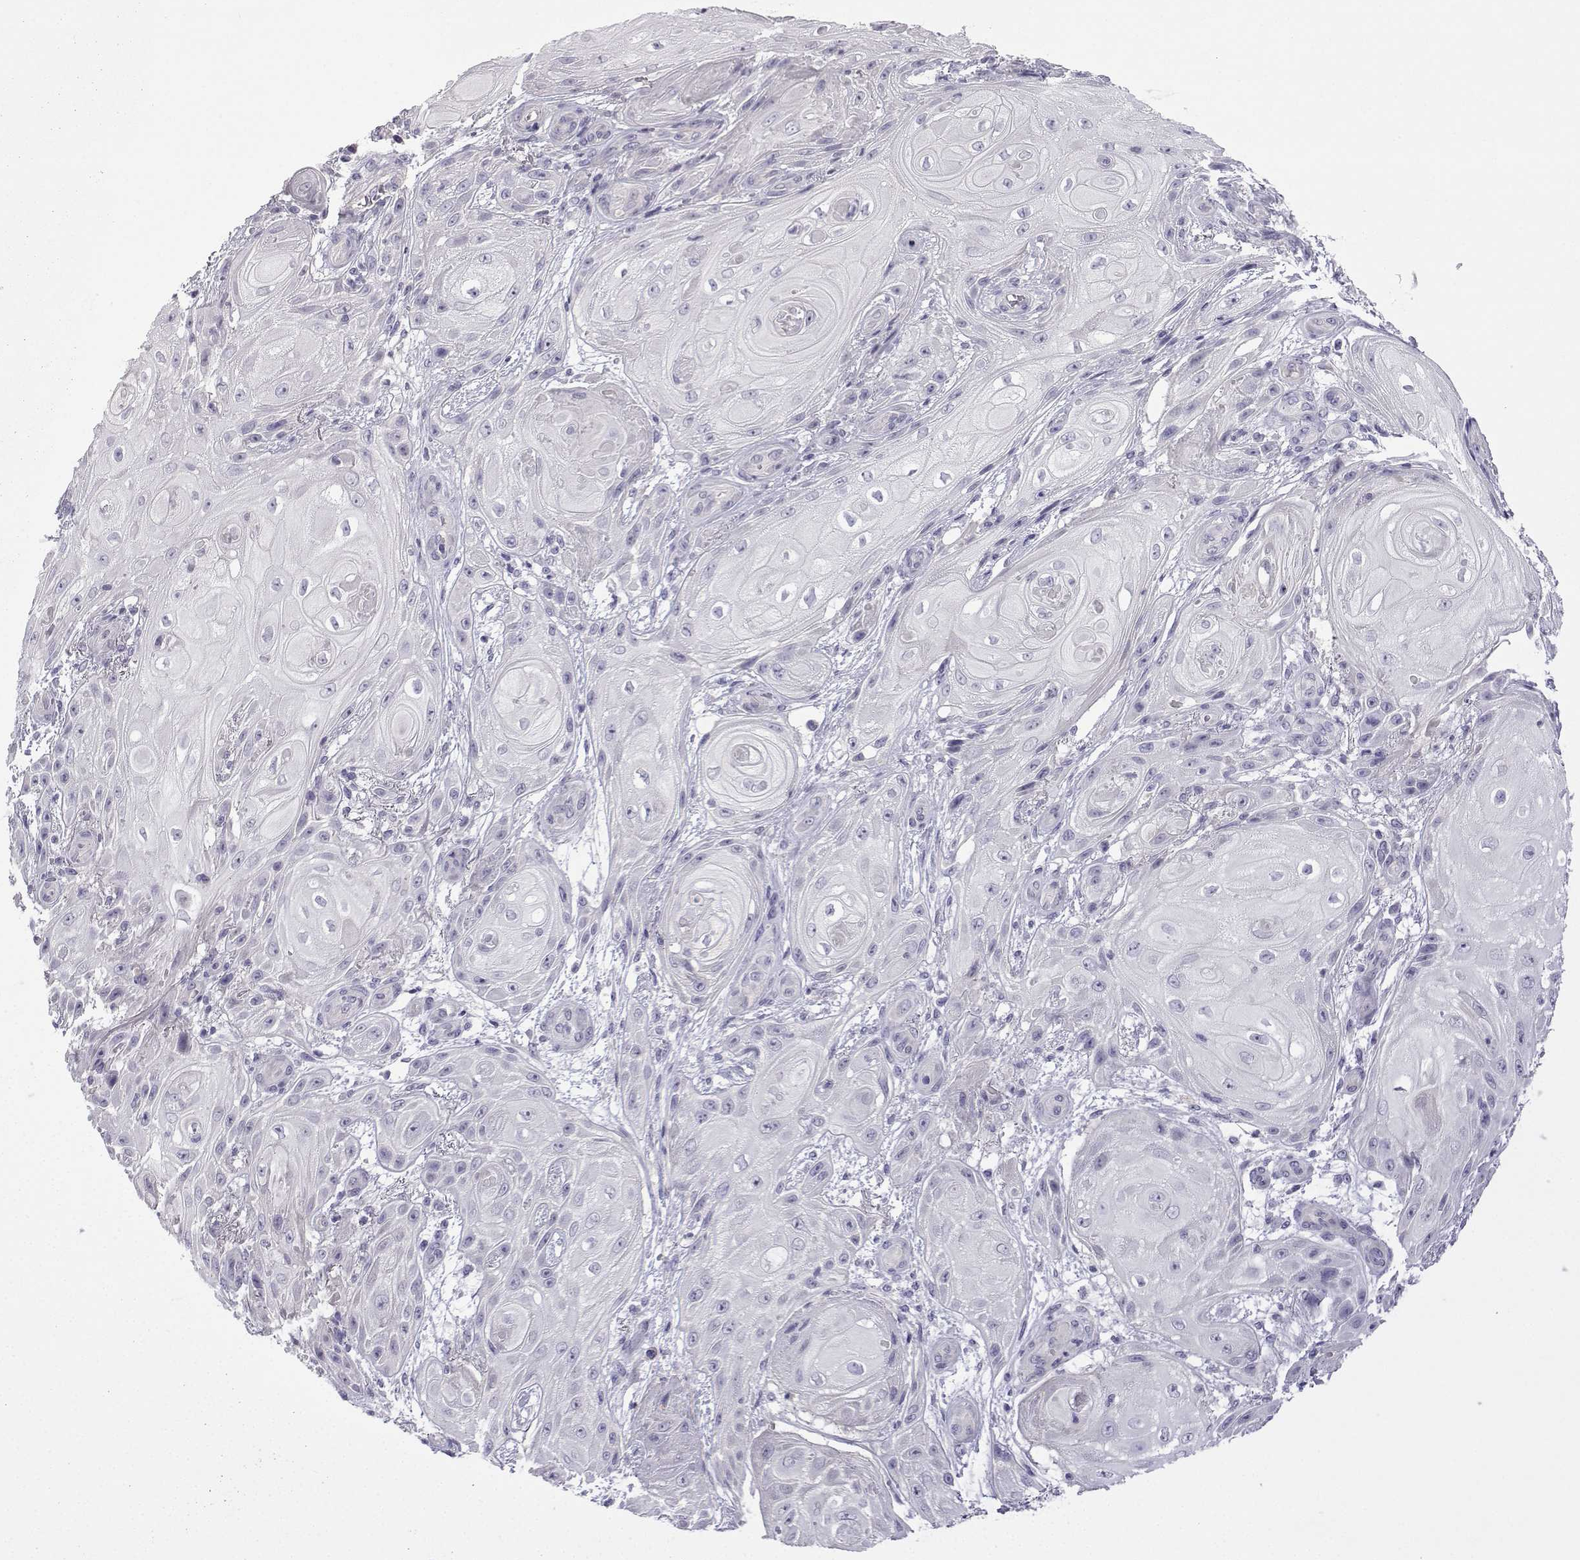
{"staining": {"intensity": "negative", "quantity": "none", "location": "none"}, "tissue": "skin cancer", "cell_type": "Tumor cells", "image_type": "cancer", "snomed": [{"axis": "morphology", "description": "Squamous cell carcinoma, NOS"}, {"axis": "topography", "description": "Skin"}], "caption": "Image shows no significant protein staining in tumor cells of skin squamous cell carcinoma.", "gene": "SPACA7", "patient": {"sex": "male", "age": 62}}